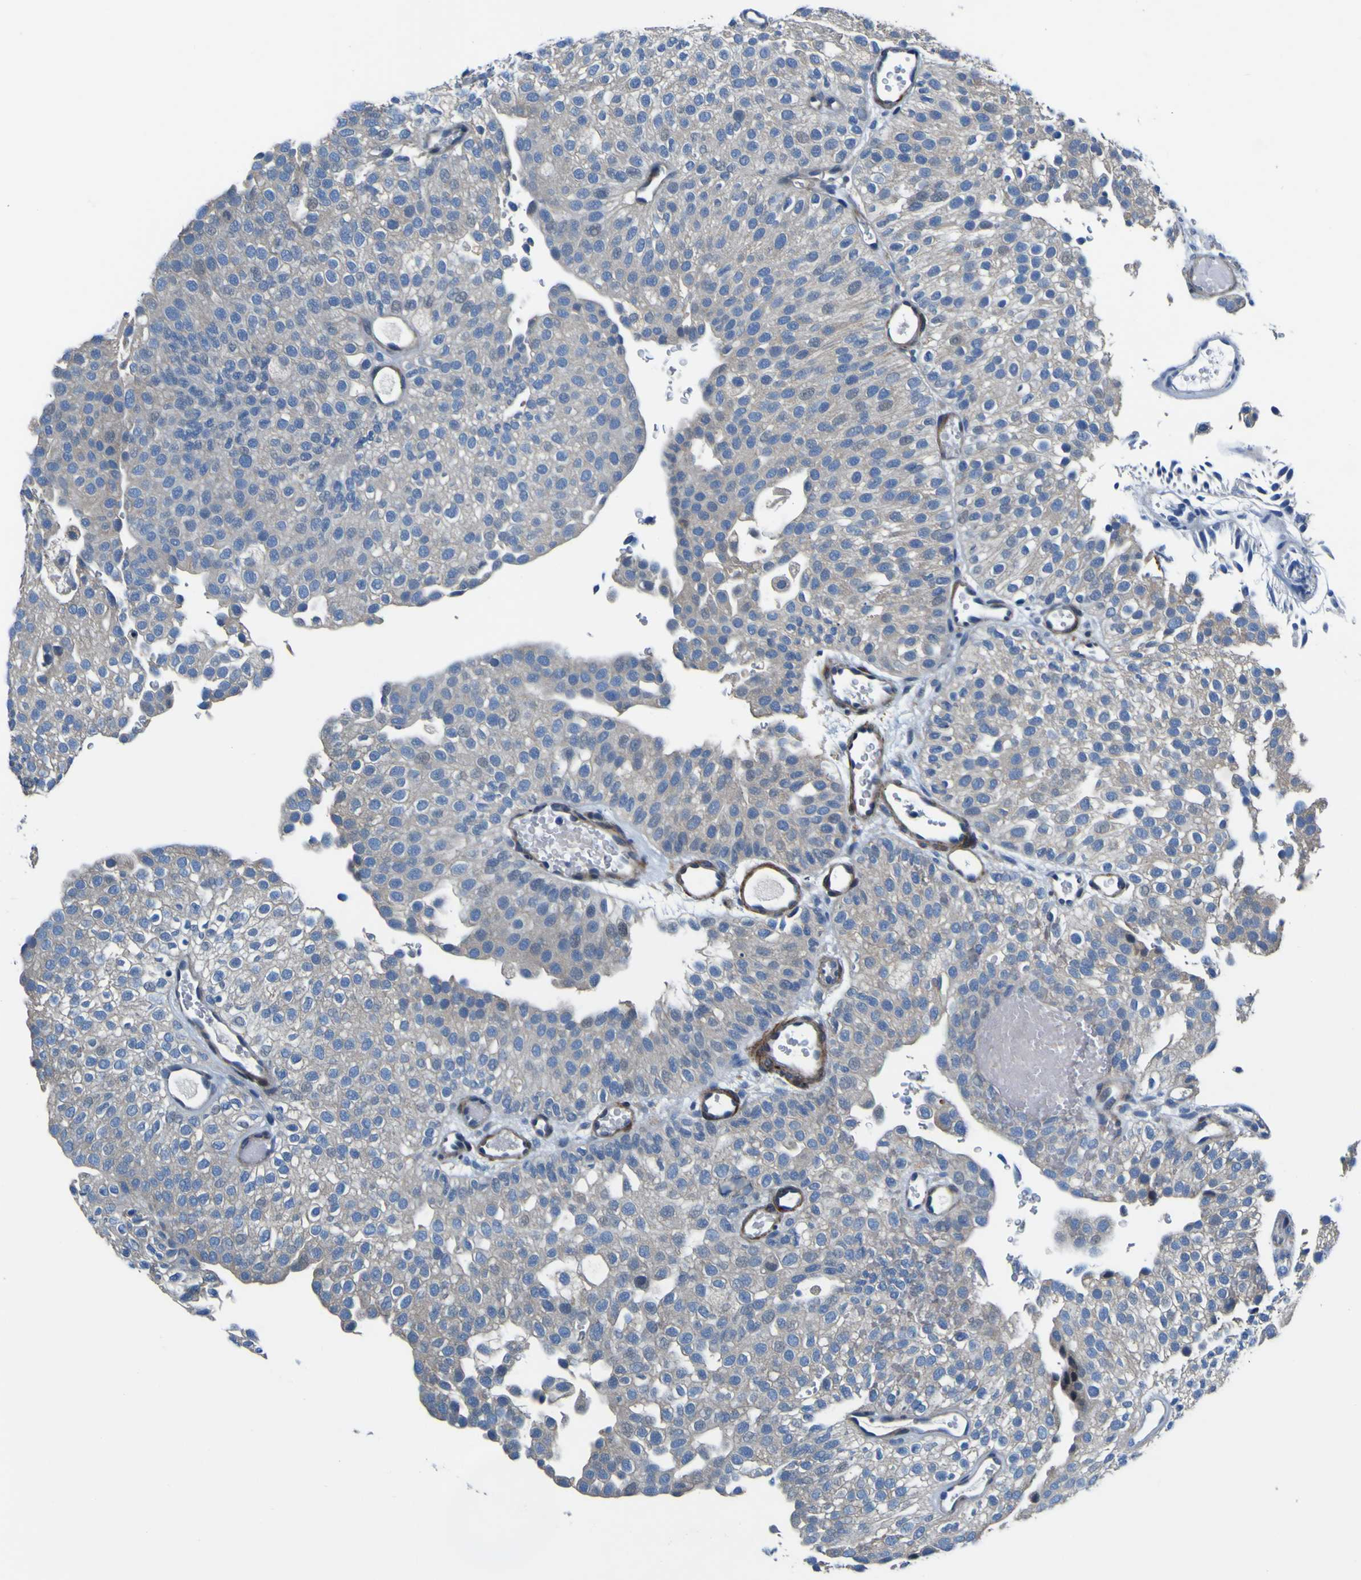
{"staining": {"intensity": "negative", "quantity": "none", "location": "none"}, "tissue": "urothelial cancer", "cell_type": "Tumor cells", "image_type": "cancer", "snomed": [{"axis": "morphology", "description": "Urothelial carcinoma, Low grade"}, {"axis": "topography", "description": "Urinary bladder"}], "caption": "This is a image of IHC staining of urothelial cancer, which shows no expression in tumor cells.", "gene": "AGAP3", "patient": {"sex": "male", "age": 78}}